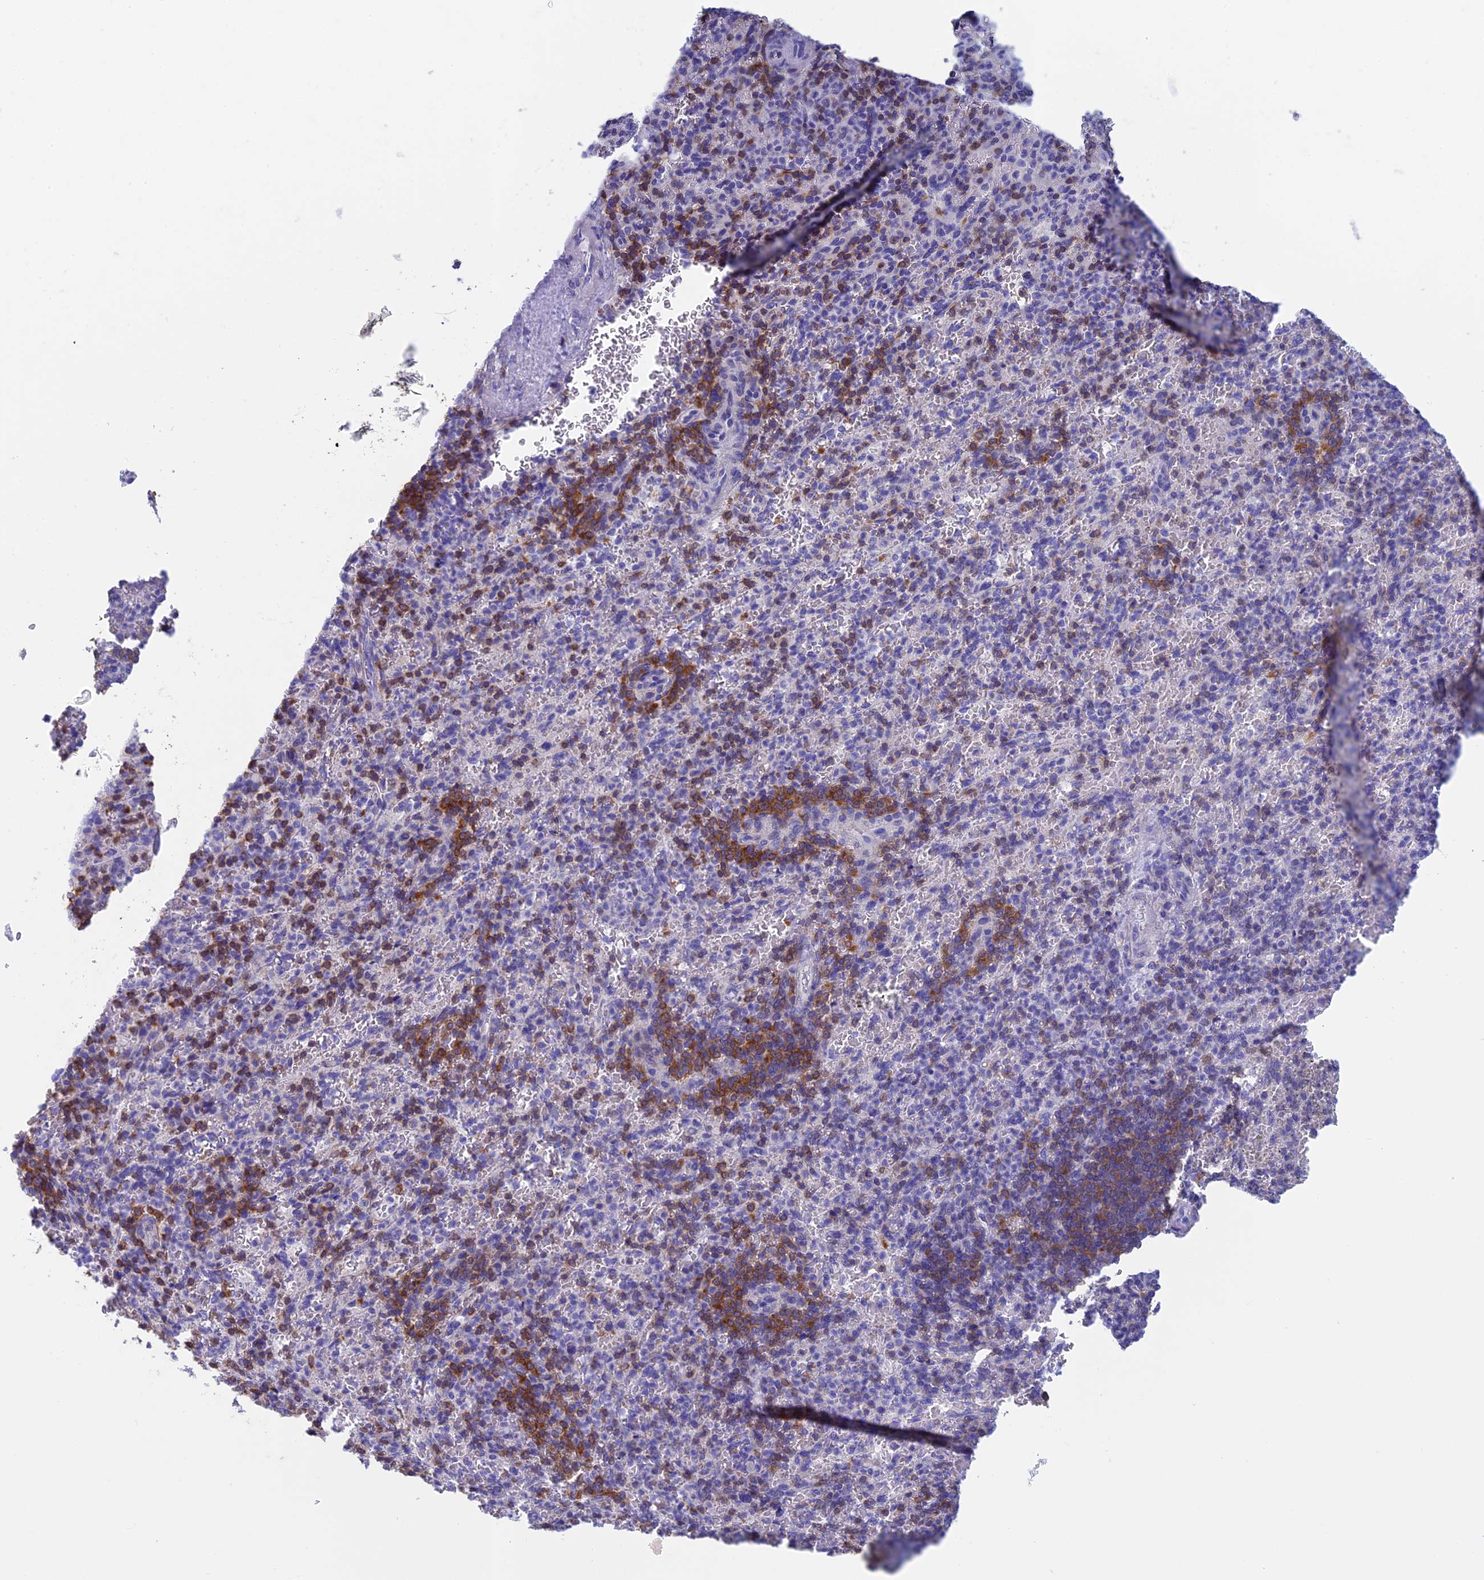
{"staining": {"intensity": "moderate", "quantity": "<25%", "location": "cytoplasmic/membranous"}, "tissue": "spleen", "cell_type": "Cells in red pulp", "image_type": "normal", "snomed": [{"axis": "morphology", "description": "Normal tissue, NOS"}, {"axis": "topography", "description": "Spleen"}], "caption": "An immunohistochemistry (IHC) micrograph of normal tissue is shown. Protein staining in brown highlights moderate cytoplasmic/membranous positivity in spleen within cells in red pulp.", "gene": "SEPTIN1", "patient": {"sex": "female", "age": 74}}